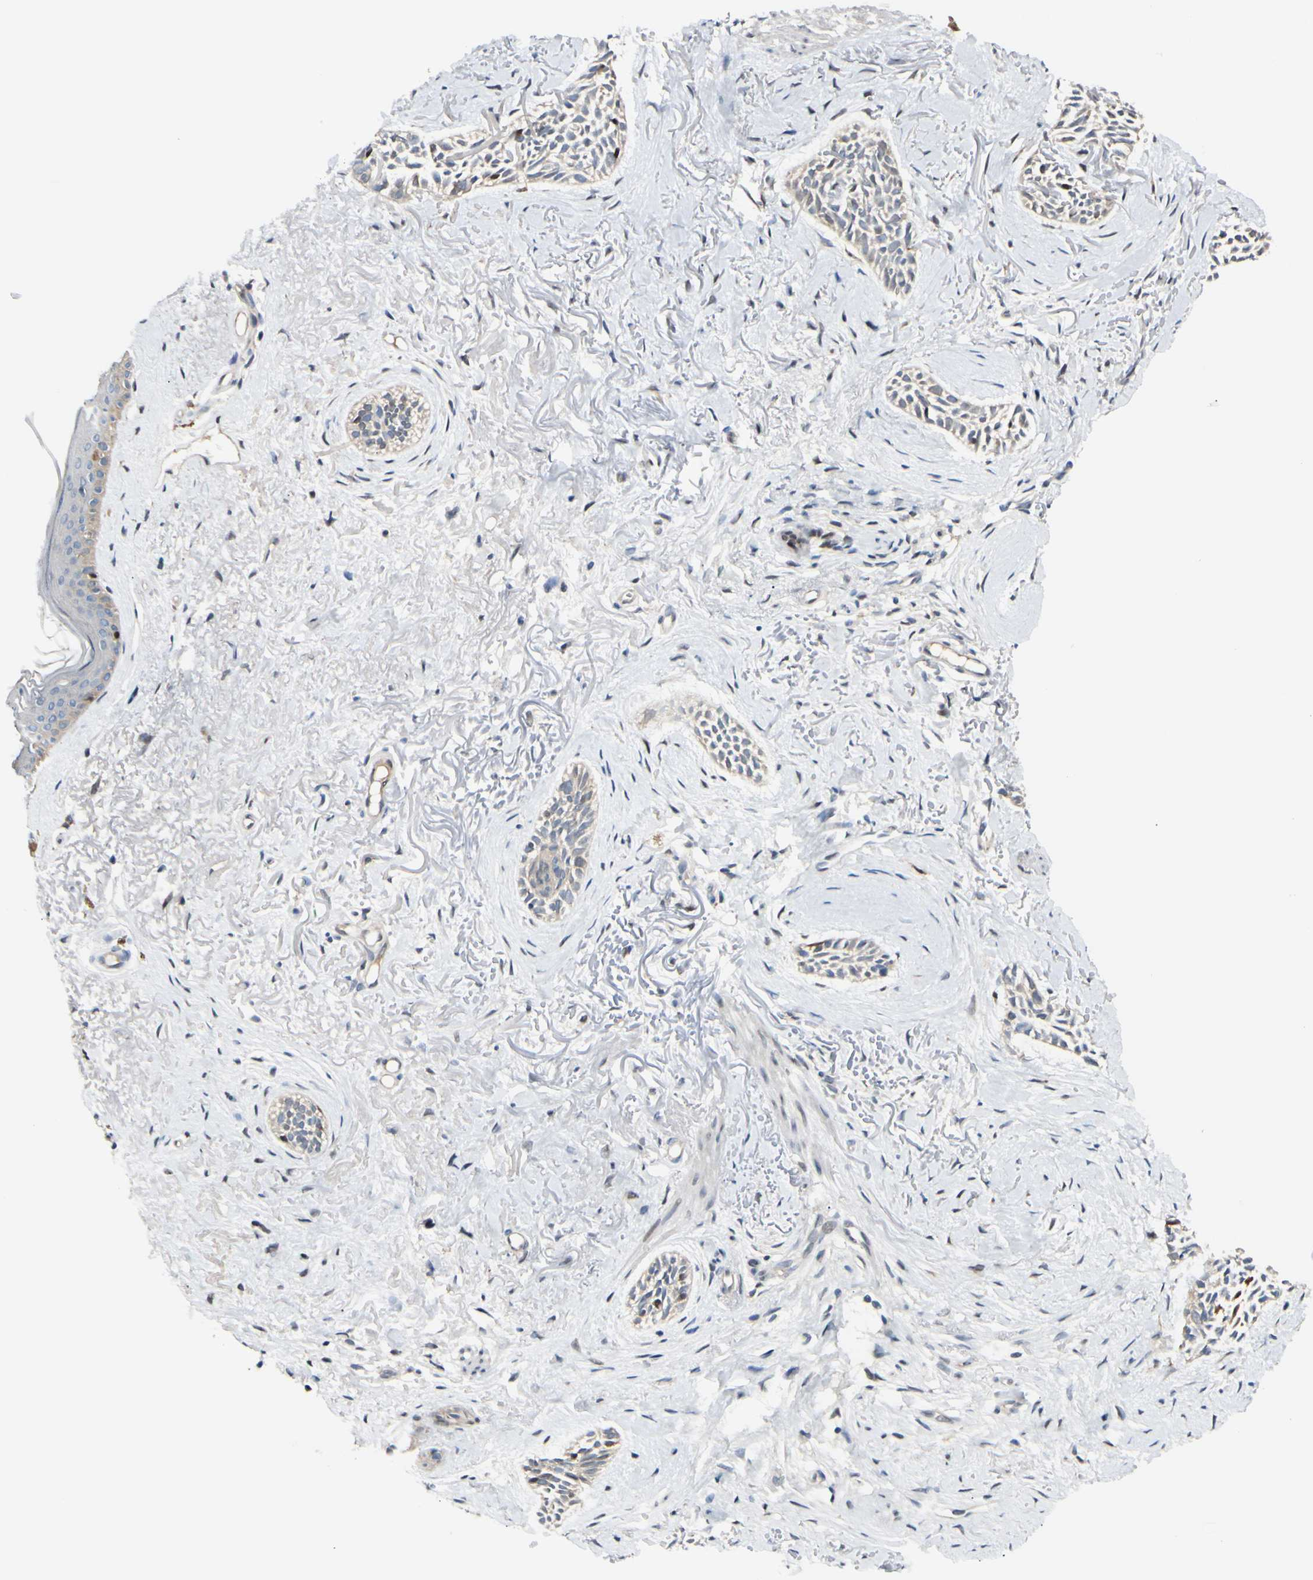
{"staining": {"intensity": "moderate", "quantity": "<25%", "location": "cytoplasmic/membranous,nuclear"}, "tissue": "skin cancer", "cell_type": "Tumor cells", "image_type": "cancer", "snomed": [{"axis": "morphology", "description": "Normal tissue, NOS"}, {"axis": "morphology", "description": "Basal cell carcinoma"}, {"axis": "topography", "description": "Skin"}], "caption": "IHC micrograph of neoplastic tissue: human basal cell carcinoma (skin) stained using IHC displays low levels of moderate protein expression localized specifically in the cytoplasmic/membranous and nuclear of tumor cells, appearing as a cytoplasmic/membranous and nuclear brown color.", "gene": "PTTG1", "patient": {"sex": "female", "age": 84}}